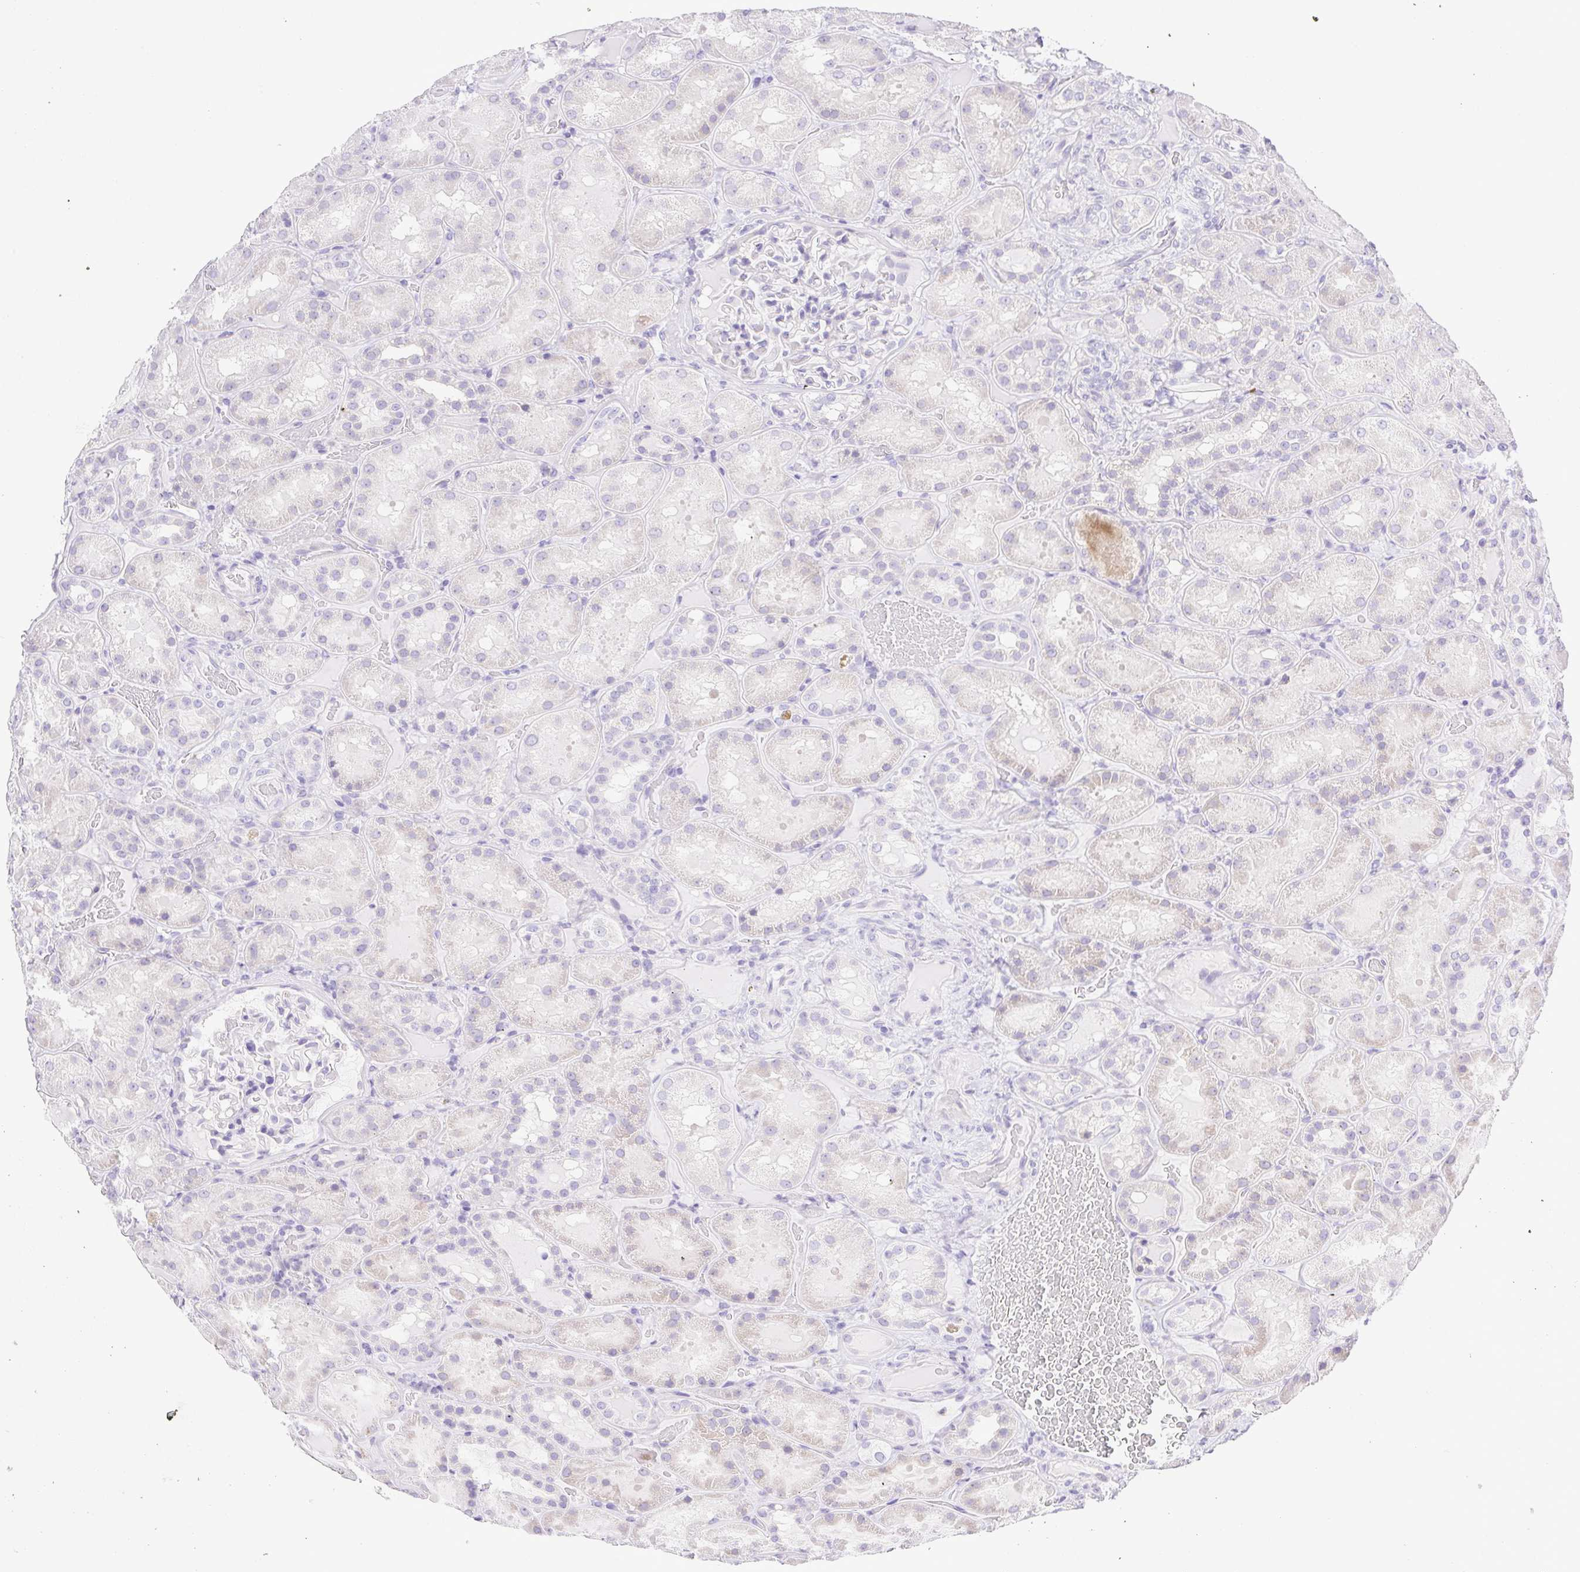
{"staining": {"intensity": "negative", "quantity": "none", "location": "none"}, "tissue": "kidney", "cell_type": "Cells in glomeruli", "image_type": "normal", "snomed": [{"axis": "morphology", "description": "Normal tissue, NOS"}, {"axis": "topography", "description": "Kidney"}], "caption": "A high-resolution image shows IHC staining of normal kidney, which shows no significant positivity in cells in glomeruli.", "gene": "FAM177B", "patient": {"sex": "male", "age": 73}}